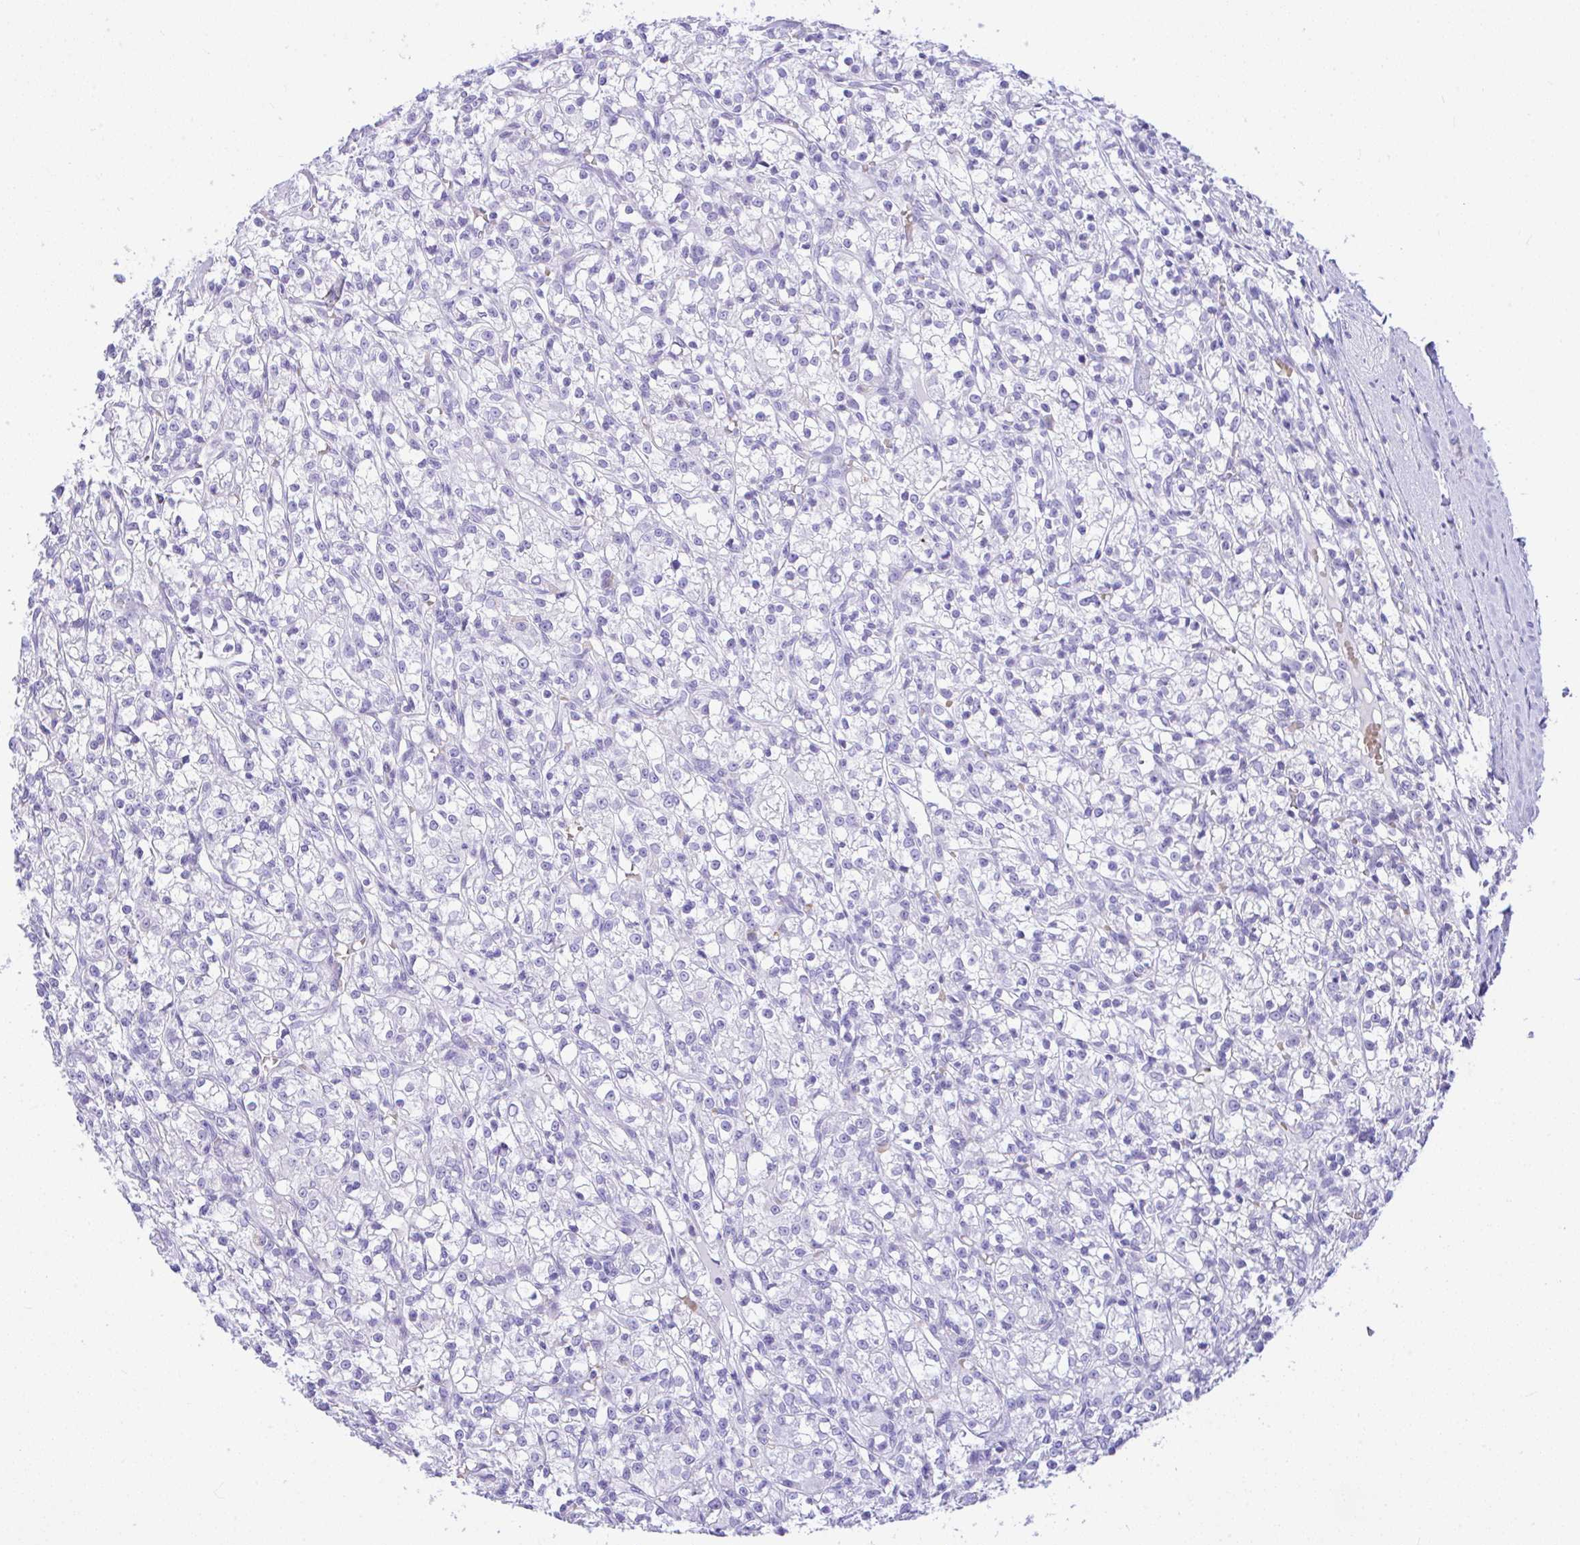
{"staining": {"intensity": "negative", "quantity": "none", "location": "none"}, "tissue": "renal cancer", "cell_type": "Tumor cells", "image_type": "cancer", "snomed": [{"axis": "morphology", "description": "Adenocarcinoma, NOS"}, {"axis": "topography", "description": "Kidney"}], "caption": "IHC of adenocarcinoma (renal) reveals no positivity in tumor cells. (Brightfield microscopy of DAB (3,3'-diaminobenzidine) immunohistochemistry (IHC) at high magnification).", "gene": "SEL1L2", "patient": {"sex": "female", "age": 59}}